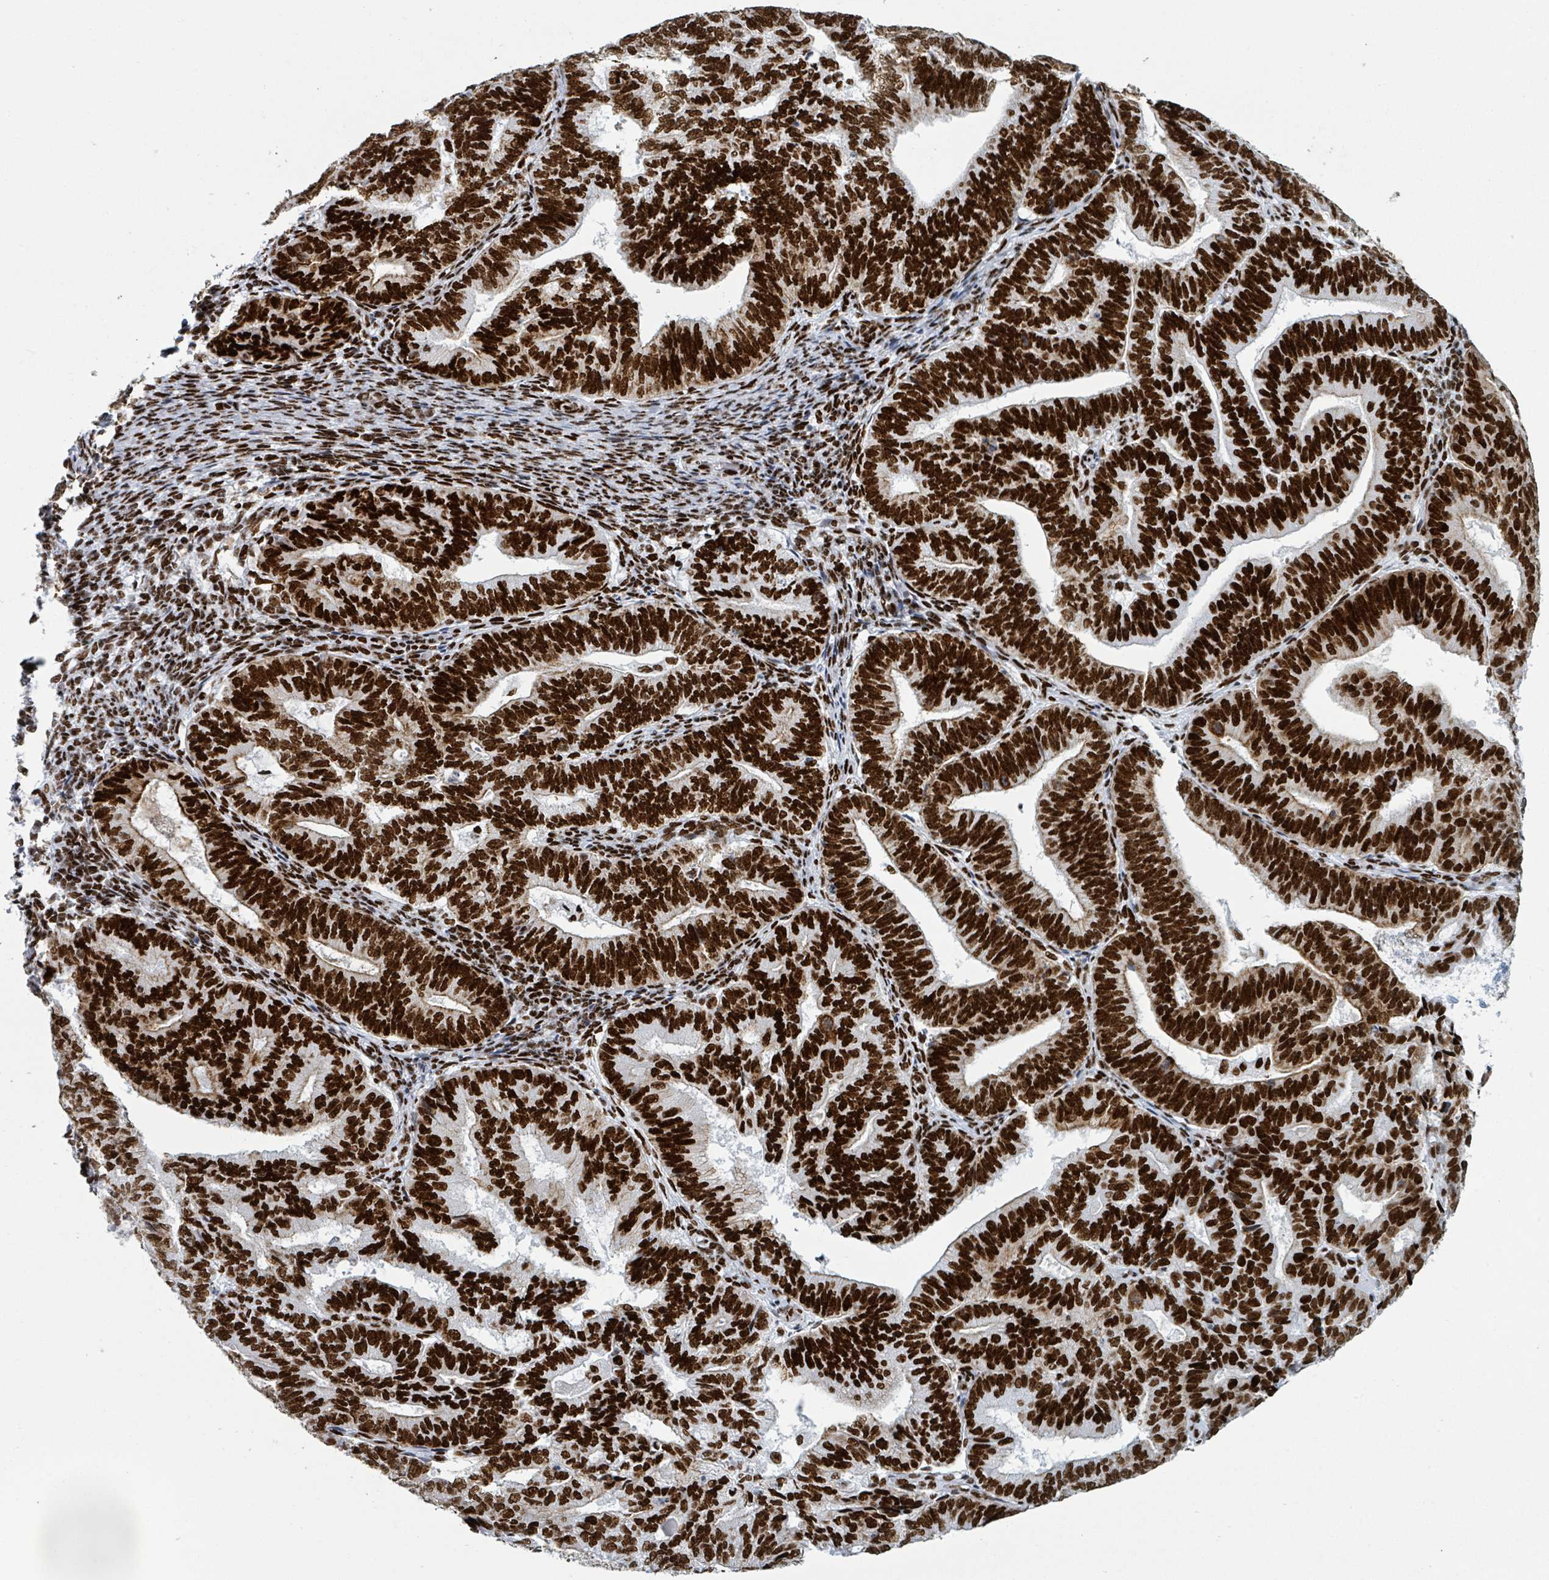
{"staining": {"intensity": "strong", "quantity": ">75%", "location": "nuclear"}, "tissue": "endometrial cancer", "cell_type": "Tumor cells", "image_type": "cancer", "snomed": [{"axis": "morphology", "description": "Adenocarcinoma, NOS"}, {"axis": "topography", "description": "Endometrium"}], "caption": "Immunohistochemical staining of human endometrial adenocarcinoma shows high levels of strong nuclear positivity in about >75% of tumor cells.", "gene": "DHX16", "patient": {"sex": "female", "age": 70}}